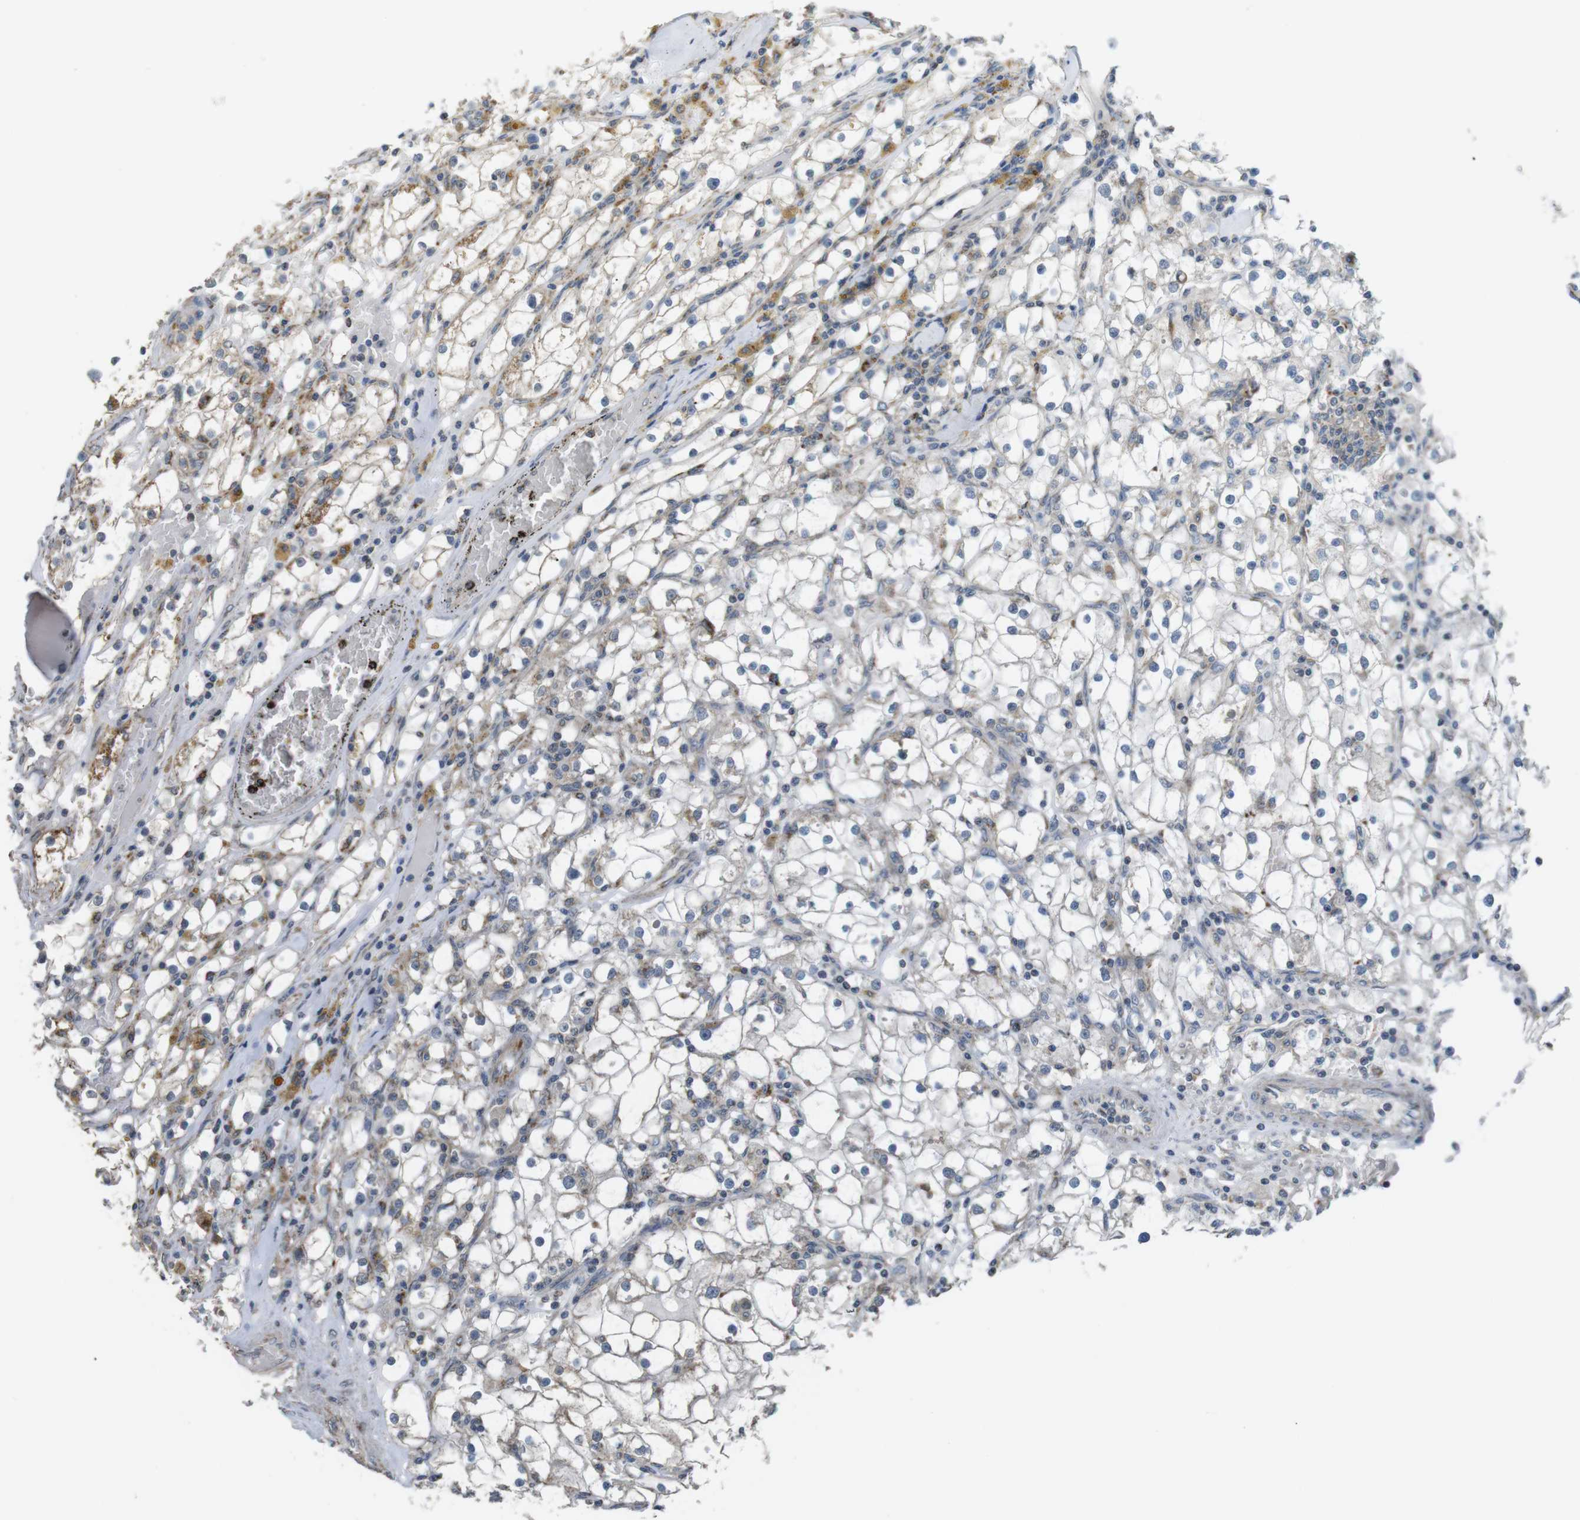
{"staining": {"intensity": "weak", "quantity": ">75%", "location": "cytoplasmic/membranous"}, "tissue": "renal cancer", "cell_type": "Tumor cells", "image_type": "cancer", "snomed": [{"axis": "morphology", "description": "Adenocarcinoma, NOS"}, {"axis": "topography", "description": "Kidney"}], "caption": "Adenocarcinoma (renal) stained with DAB (3,3'-diaminobenzidine) IHC exhibits low levels of weak cytoplasmic/membranous staining in about >75% of tumor cells.", "gene": "CALHM2", "patient": {"sex": "male", "age": 56}}